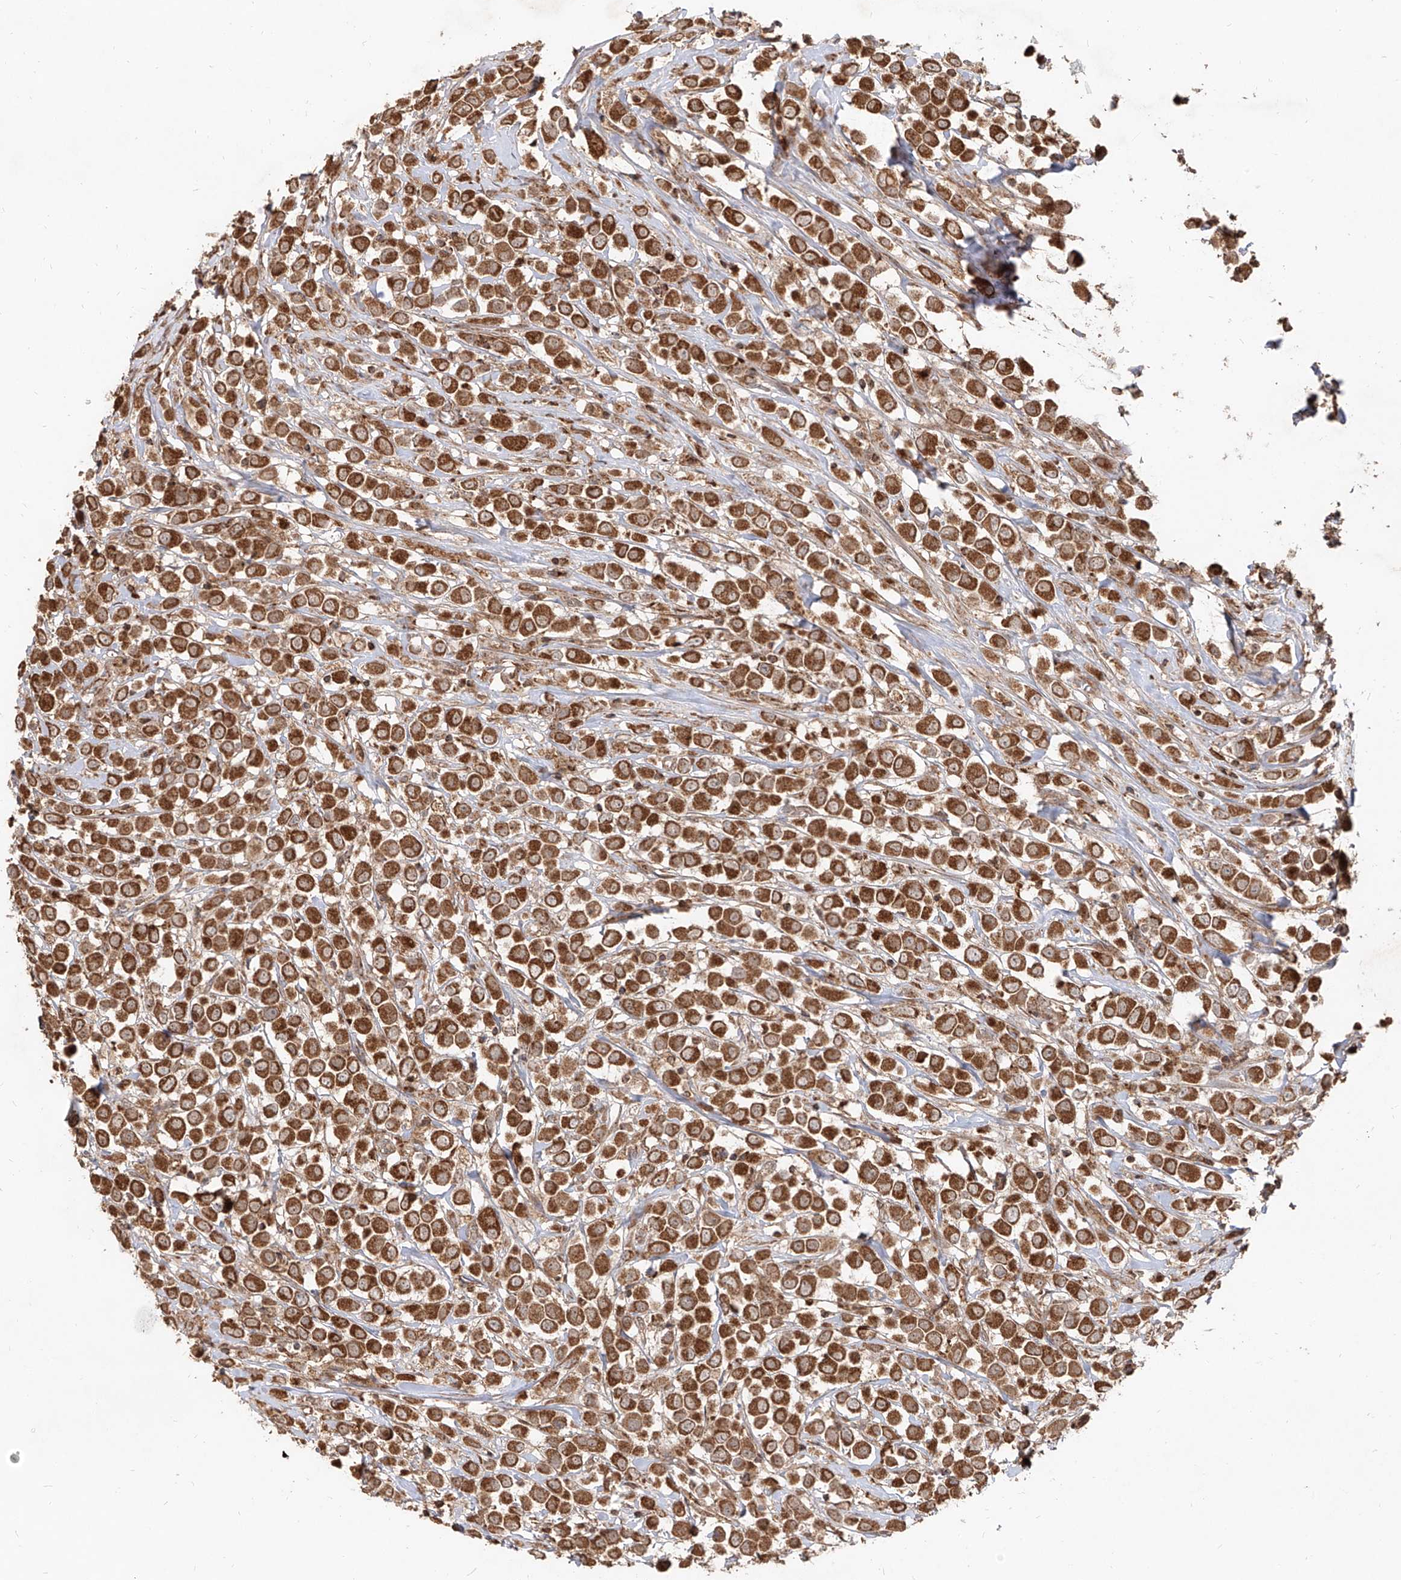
{"staining": {"intensity": "strong", "quantity": ">75%", "location": "cytoplasmic/membranous"}, "tissue": "breast cancer", "cell_type": "Tumor cells", "image_type": "cancer", "snomed": [{"axis": "morphology", "description": "Duct carcinoma"}, {"axis": "topography", "description": "Breast"}], "caption": "A micrograph of breast infiltrating ductal carcinoma stained for a protein demonstrates strong cytoplasmic/membranous brown staining in tumor cells.", "gene": "AIM2", "patient": {"sex": "female", "age": 61}}